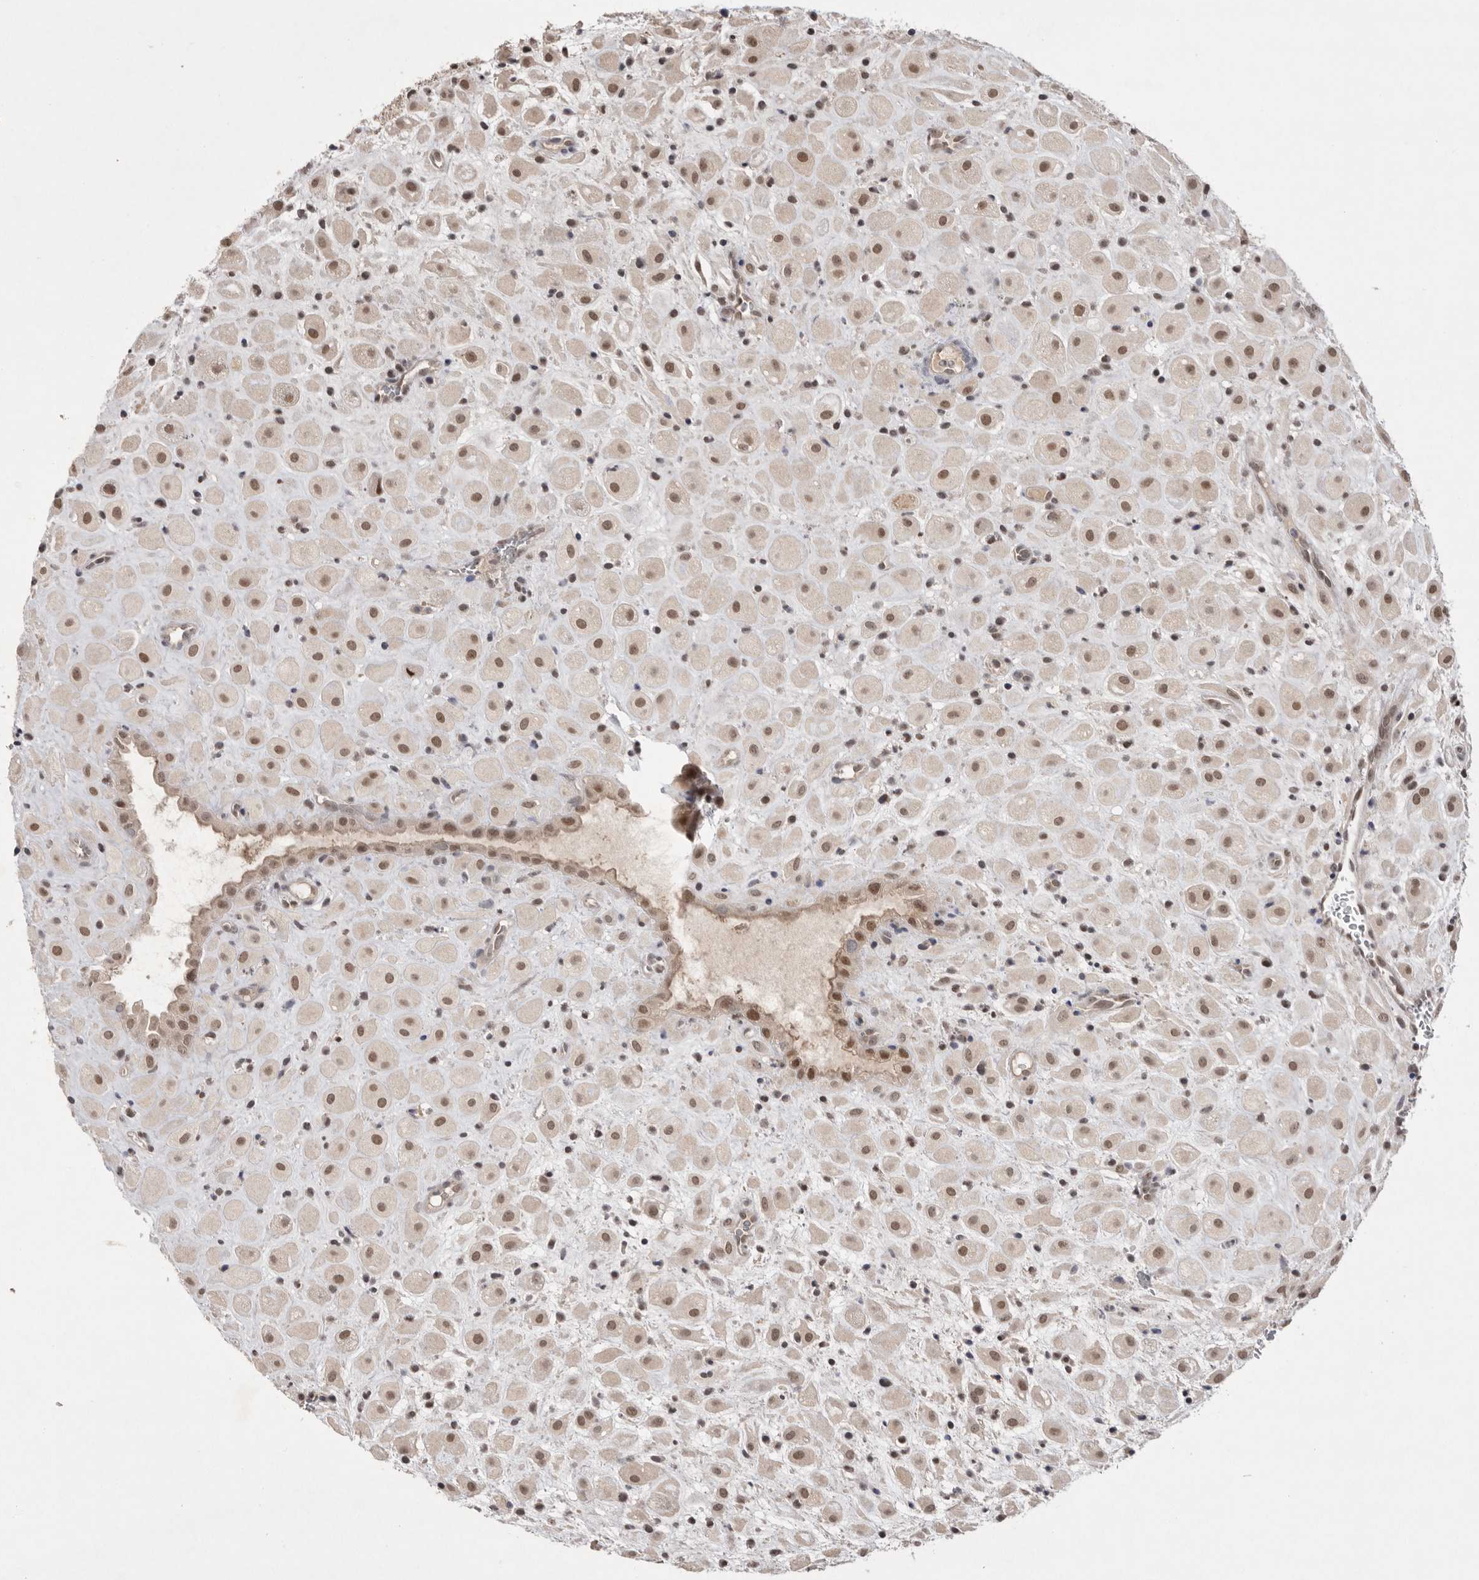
{"staining": {"intensity": "moderate", "quantity": ">75%", "location": "nuclear"}, "tissue": "placenta", "cell_type": "Decidual cells", "image_type": "normal", "snomed": [{"axis": "morphology", "description": "Normal tissue, NOS"}, {"axis": "topography", "description": "Placenta"}], "caption": "Approximately >75% of decidual cells in benign placenta display moderate nuclear protein staining as visualized by brown immunohistochemical staining.", "gene": "HUS1", "patient": {"sex": "female", "age": 35}}